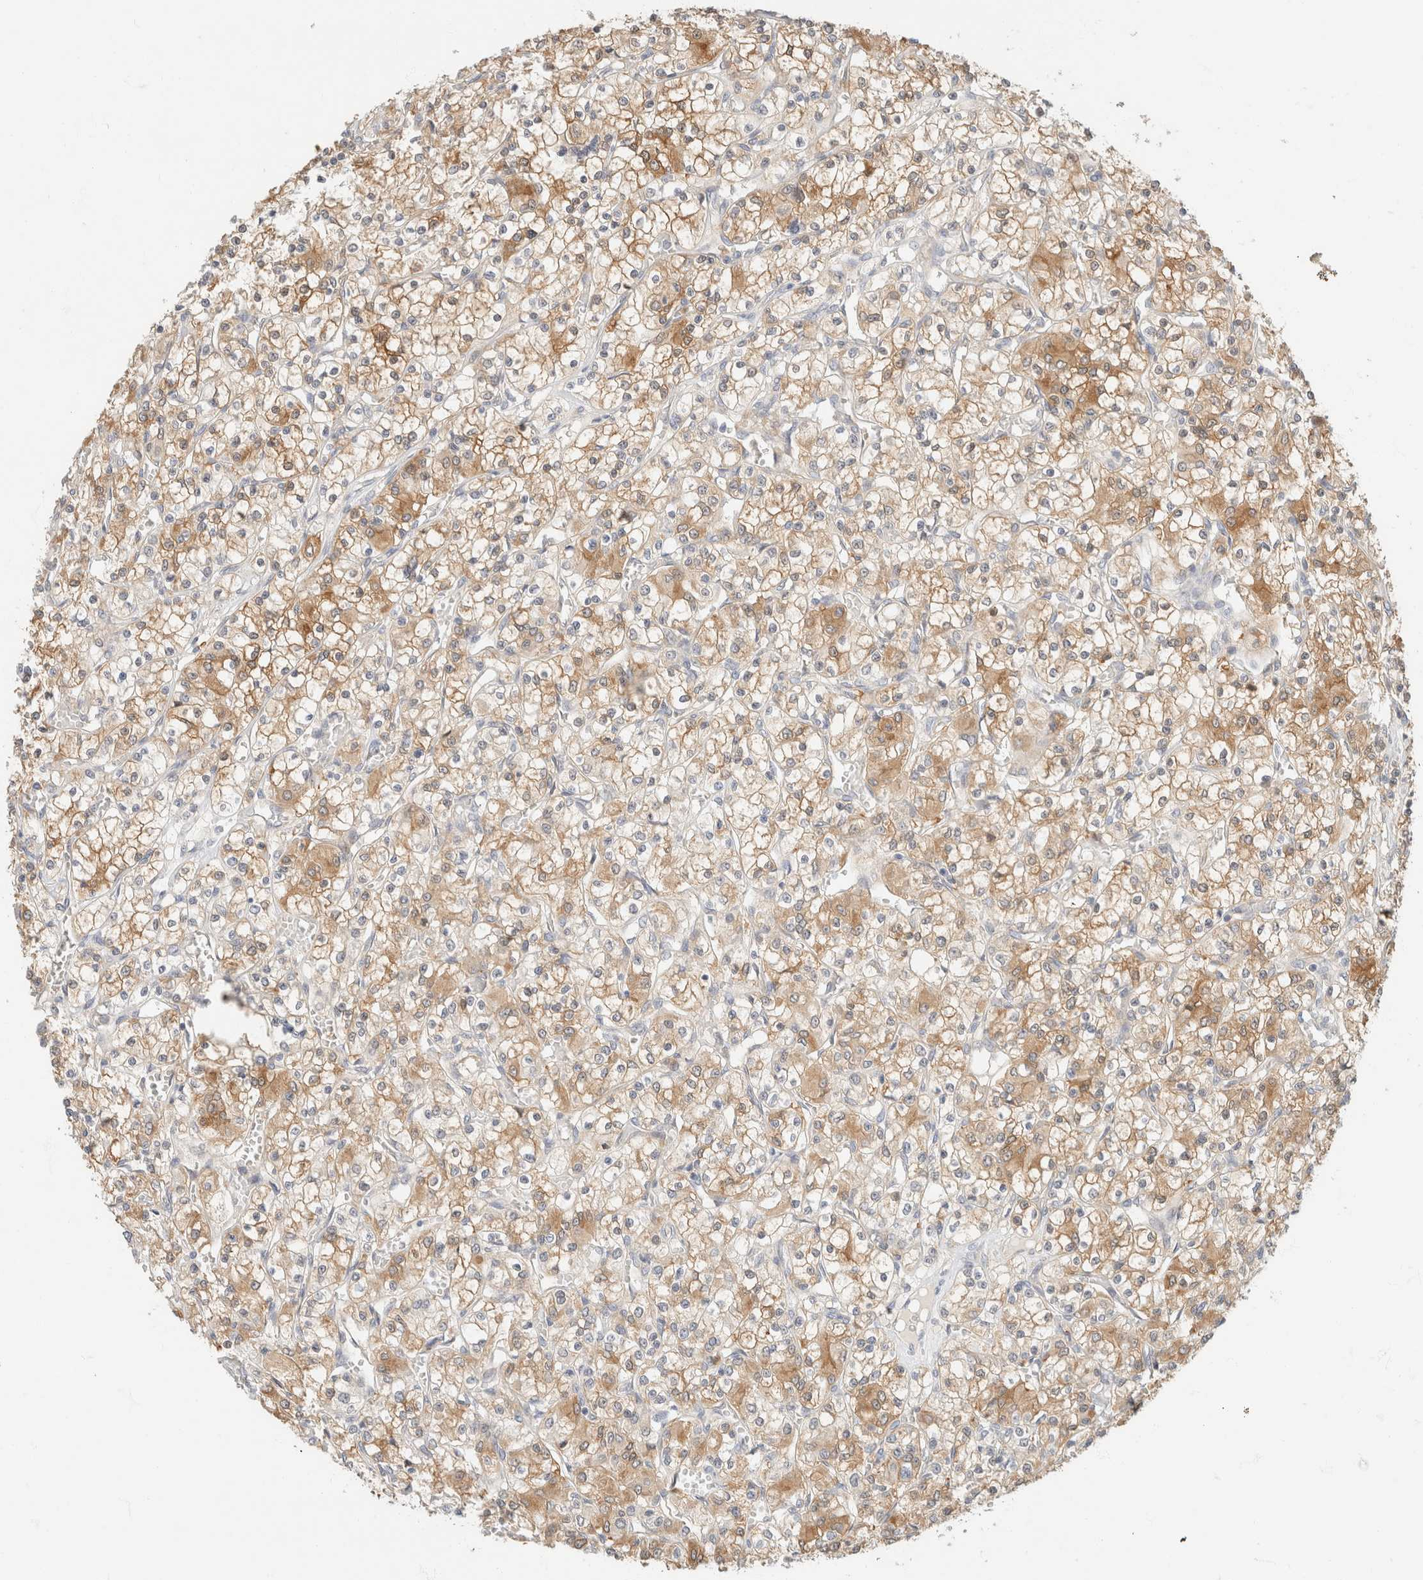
{"staining": {"intensity": "moderate", "quantity": "25%-75%", "location": "cytoplasmic/membranous"}, "tissue": "renal cancer", "cell_type": "Tumor cells", "image_type": "cancer", "snomed": [{"axis": "morphology", "description": "Adenocarcinoma, NOS"}, {"axis": "topography", "description": "Kidney"}], "caption": "Renal cancer (adenocarcinoma) was stained to show a protein in brown. There is medium levels of moderate cytoplasmic/membranous positivity in approximately 25%-75% of tumor cells. (DAB IHC with brightfield microscopy, high magnification).", "gene": "GPI", "patient": {"sex": "female", "age": 59}}